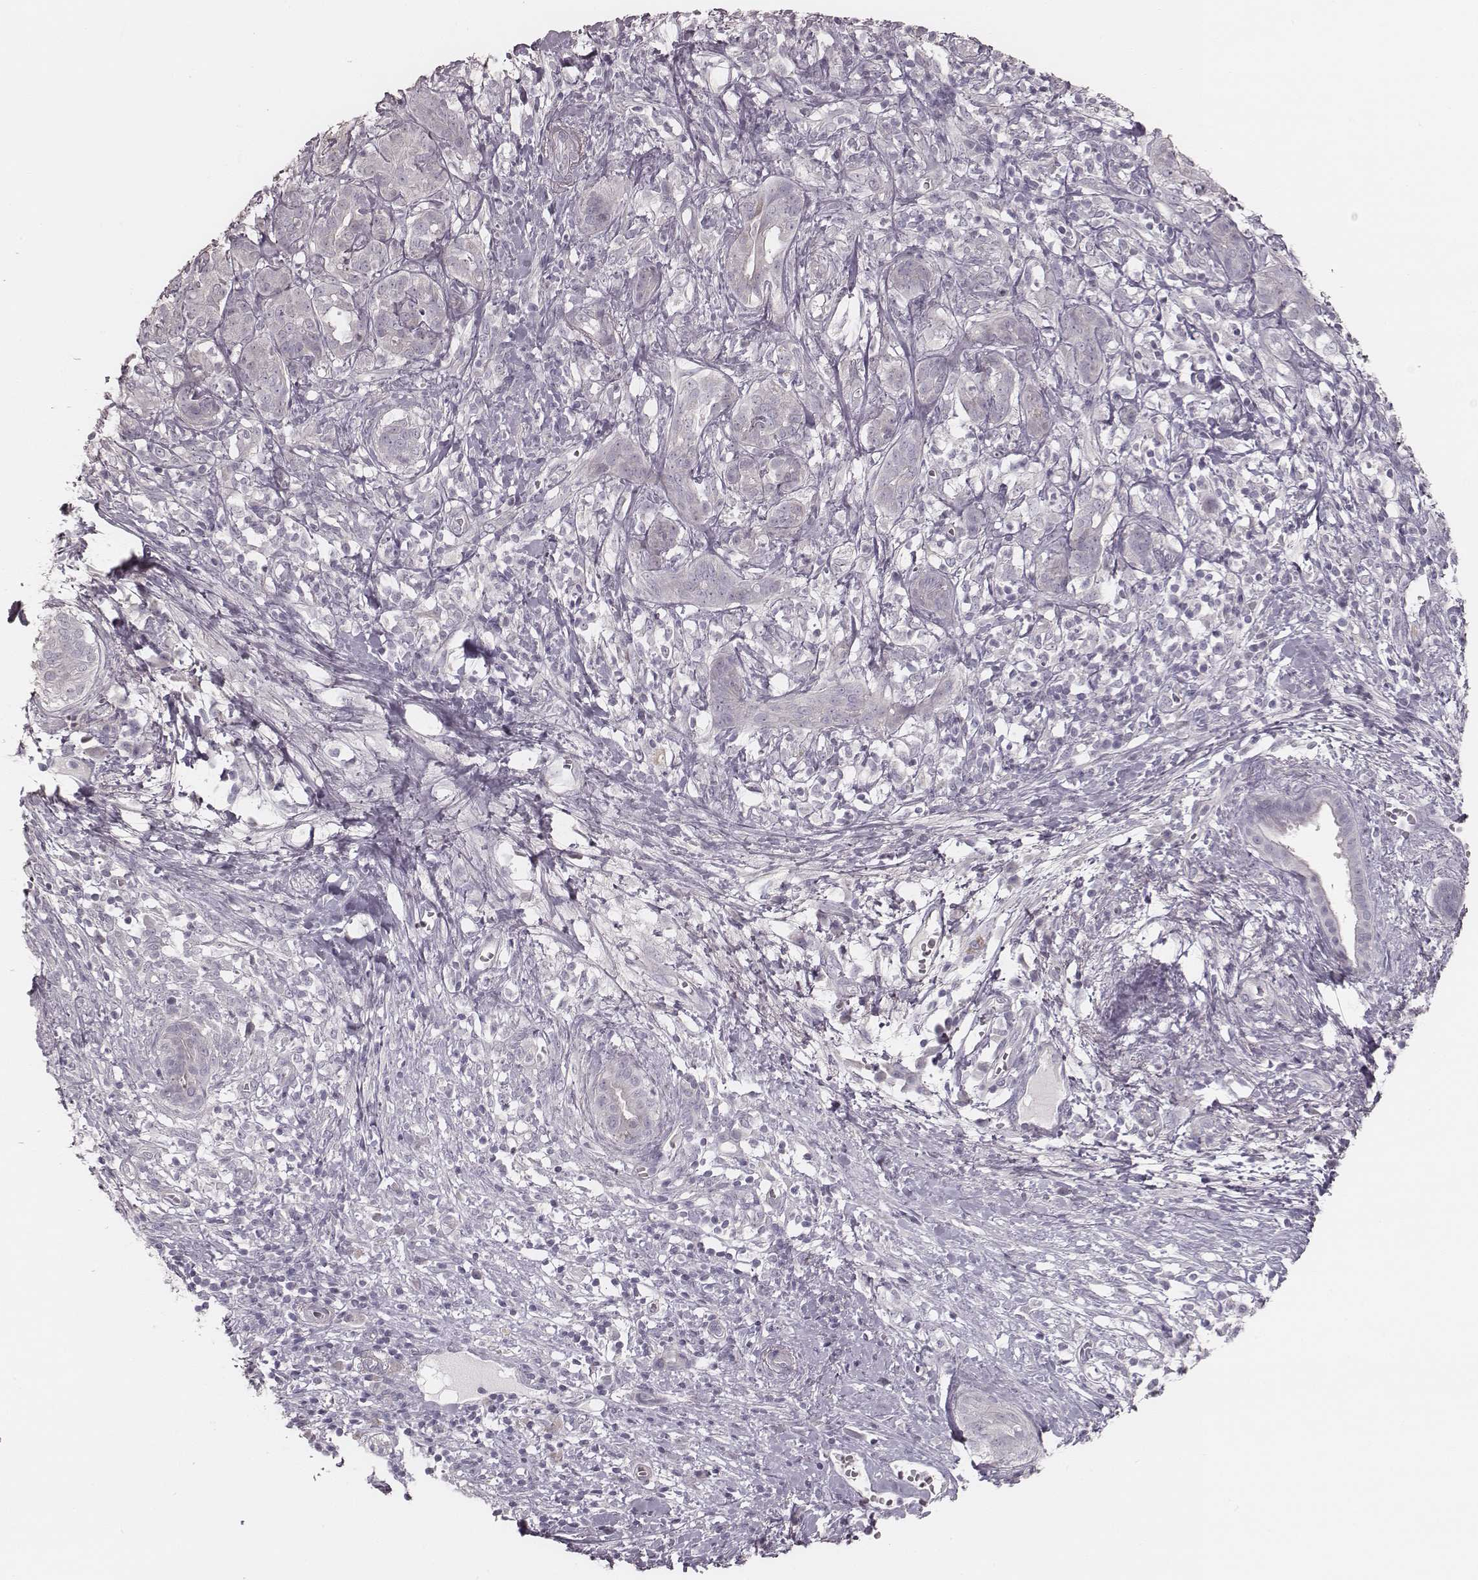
{"staining": {"intensity": "negative", "quantity": "none", "location": "none"}, "tissue": "pancreatic cancer", "cell_type": "Tumor cells", "image_type": "cancer", "snomed": [{"axis": "morphology", "description": "Adenocarcinoma, NOS"}, {"axis": "topography", "description": "Pancreas"}], "caption": "DAB (3,3'-diaminobenzidine) immunohistochemical staining of human pancreatic cancer shows no significant staining in tumor cells. Brightfield microscopy of immunohistochemistry (IHC) stained with DAB (brown) and hematoxylin (blue), captured at high magnification.", "gene": "ZP4", "patient": {"sex": "male", "age": 61}}